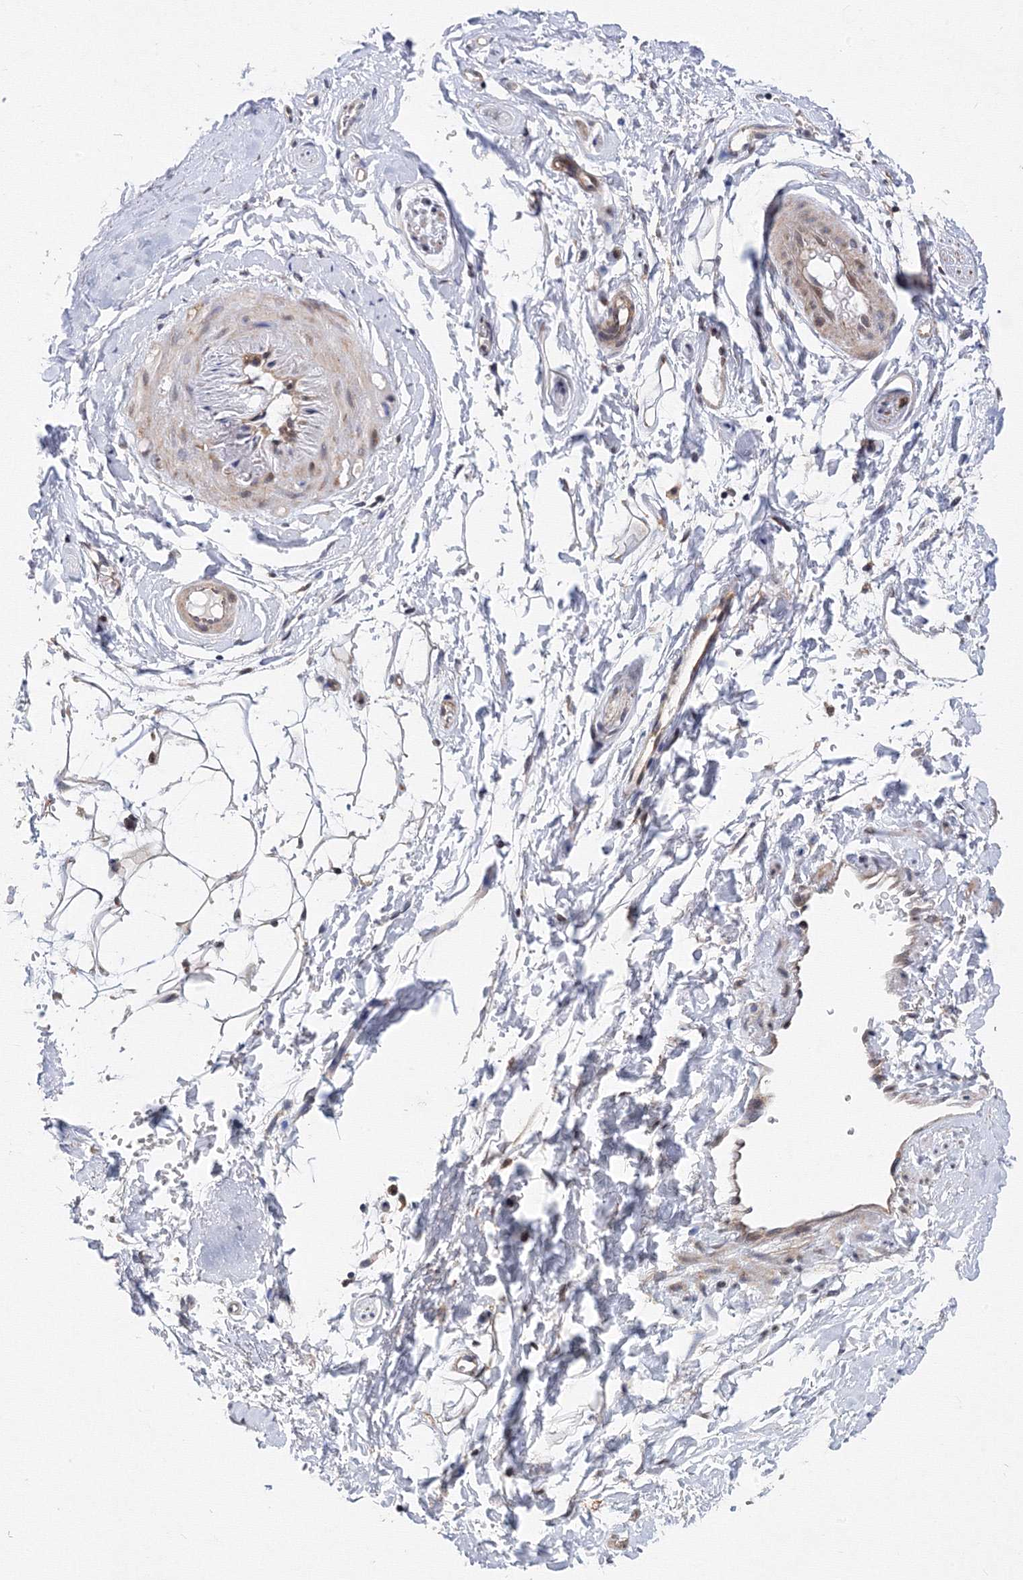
{"staining": {"intensity": "weak", "quantity": "25%-75%", "location": "cytoplasmic/membranous,nuclear"}, "tissue": "adipose tissue", "cell_type": "Adipocytes", "image_type": "normal", "snomed": [{"axis": "morphology", "description": "Normal tissue, NOS"}, {"axis": "morphology", "description": "Basal cell carcinoma"}, {"axis": "topography", "description": "Skin"}], "caption": "Immunohistochemistry of unremarkable adipose tissue displays low levels of weak cytoplasmic/membranous,nuclear staining in approximately 25%-75% of adipocytes.", "gene": "GPN1", "patient": {"sex": "female", "age": 89}}